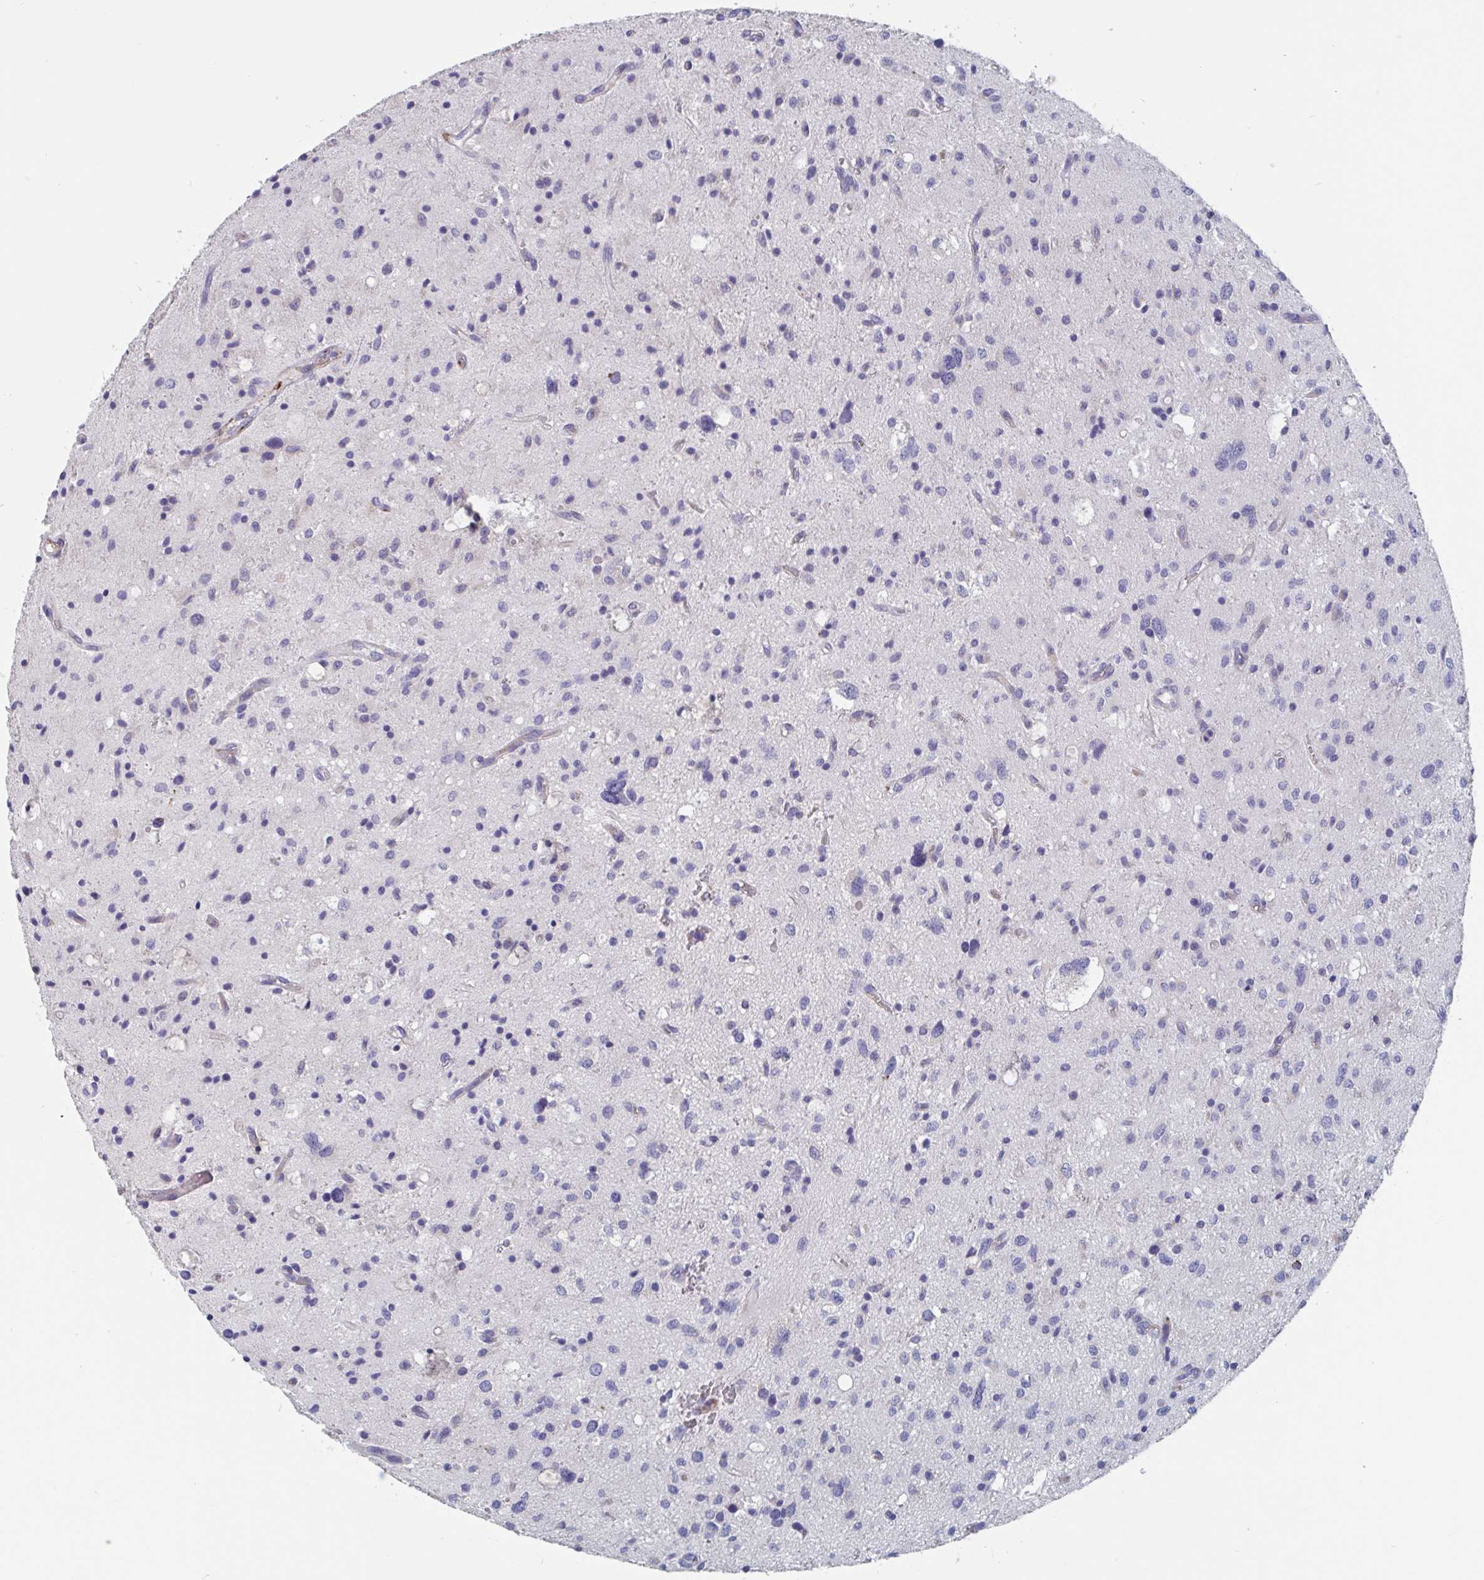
{"staining": {"intensity": "negative", "quantity": "none", "location": "none"}, "tissue": "glioma", "cell_type": "Tumor cells", "image_type": "cancer", "snomed": [{"axis": "morphology", "description": "Glioma, malignant, Low grade"}, {"axis": "topography", "description": "Brain"}], "caption": "Human low-grade glioma (malignant) stained for a protein using IHC shows no positivity in tumor cells.", "gene": "ABHD16A", "patient": {"sex": "female", "age": 58}}